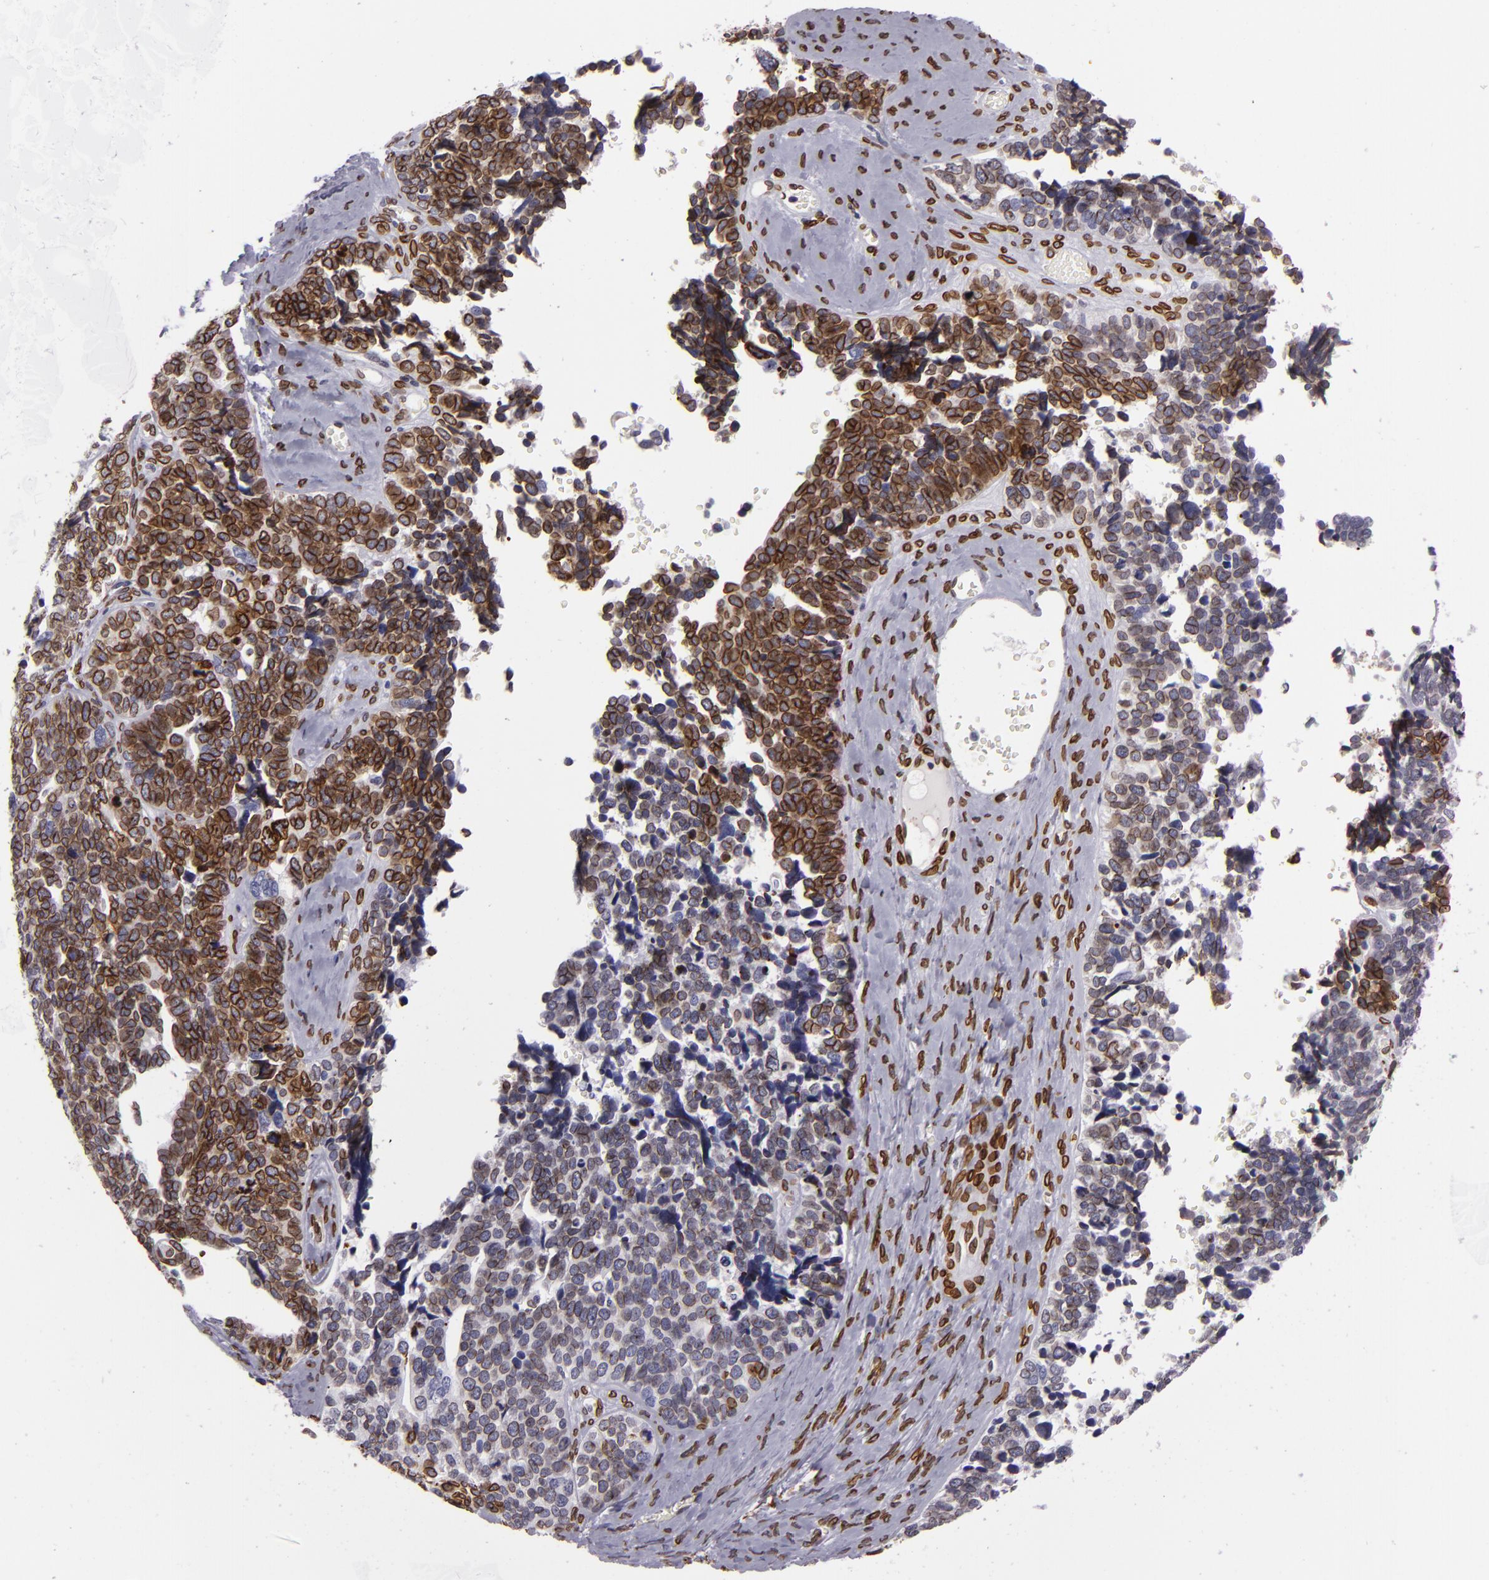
{"staining": {"intensity": "strong", "quantity": "25%-75%", "location": "nuclear"}, "tissue": "ovarian cancer", "cell_type": "Tumor cells", "image_type": "cancer", "snomed": [{"axis": "morphology", "description": "Cystadenocarcinoma, serous, NOS"}, {"axis": "topography", "description": "Ovary"}], "caption": "Immunohistochemical staining of ovarian cancer displays strong nuclear protein expression in about 25%-75% of tumor cells.", "gene": "EMD", "patient": {"sex": "female", "age": 77}}